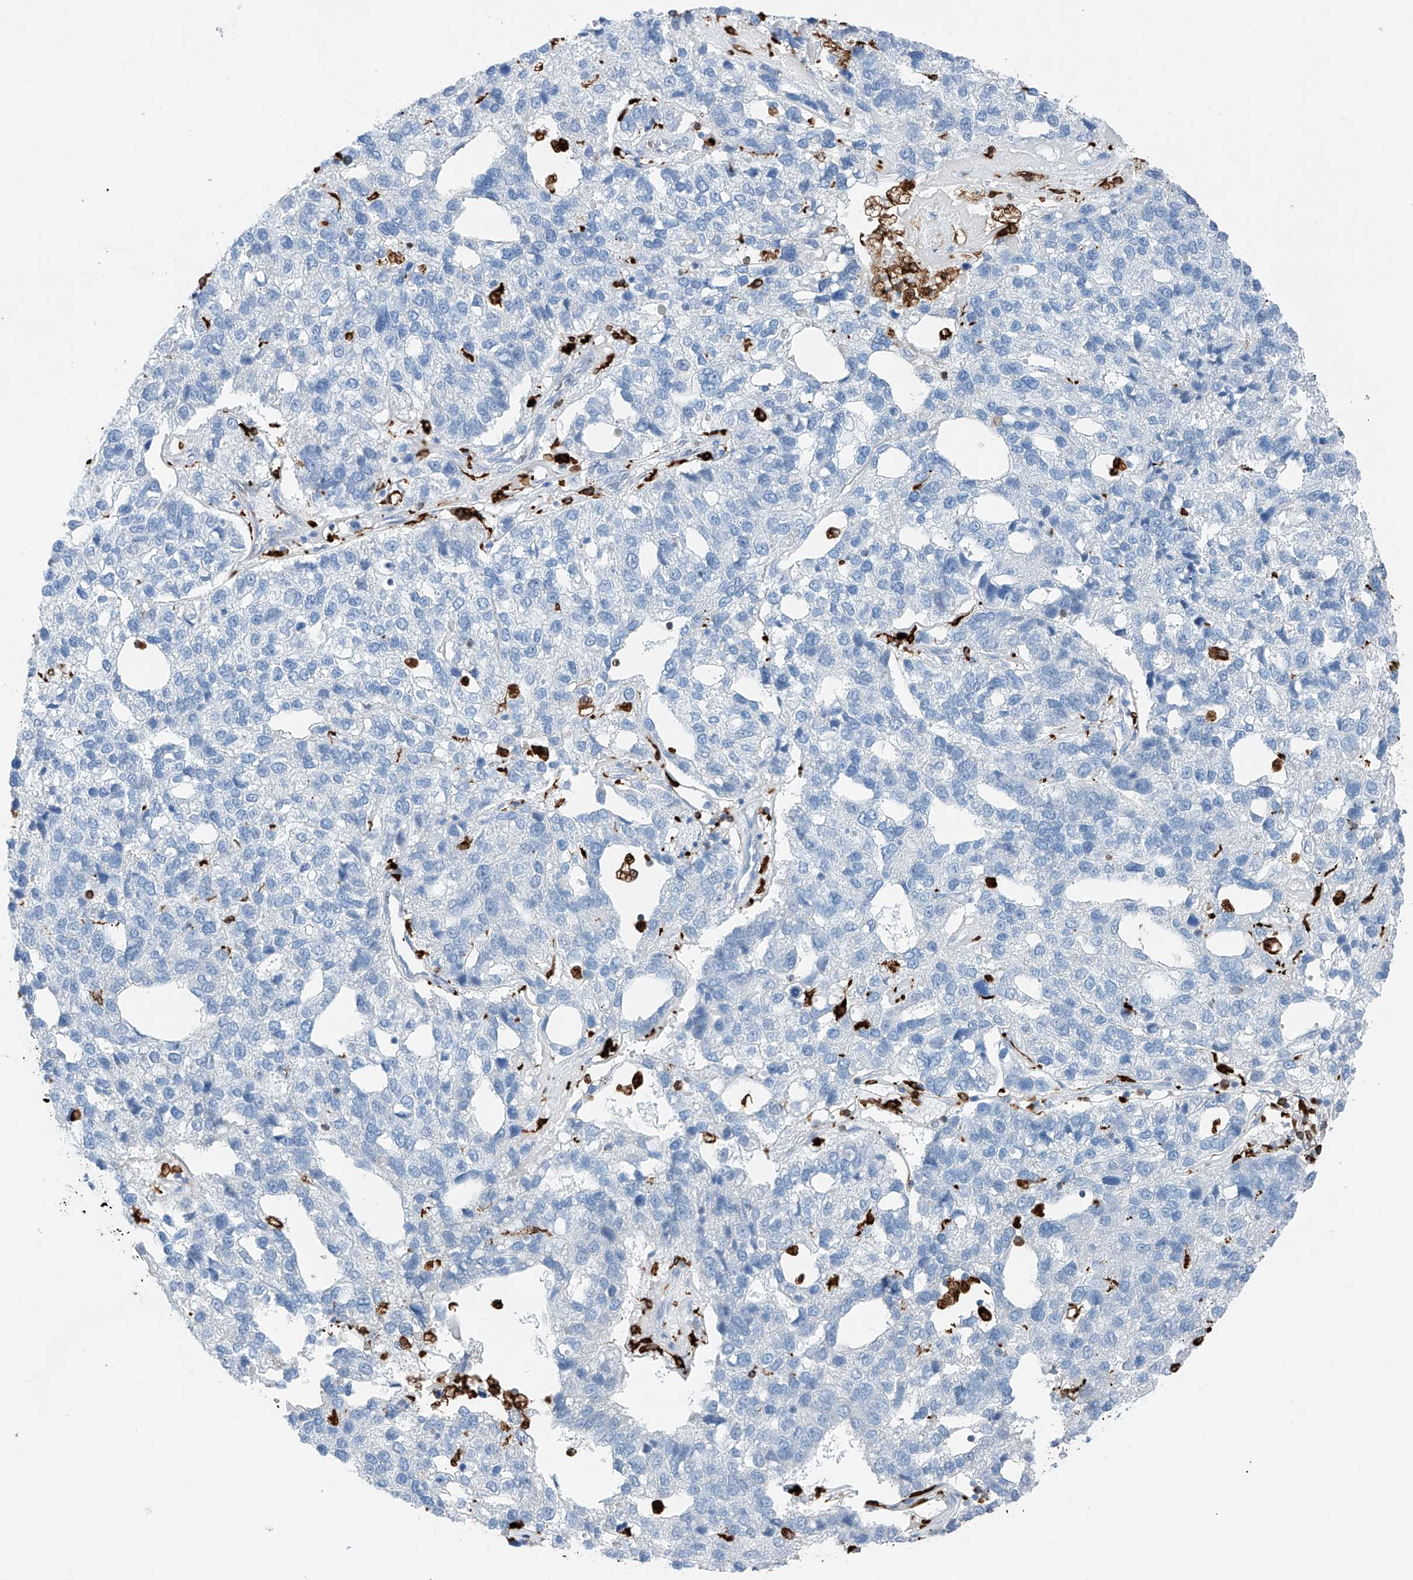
{"staining": {"intensity": "negative", "quantity": "none", "location": "none"}, "tissue": "pancreatic cancer", "cell_type": "Tumor cells", "image_type": "cancer", "snomed": [{"axis": "morphology", "description": "Adenocarcinoma, NOS"}, {"axis": "topography", "description": "Pancreas"}], "caption": "This is an immunohistochemistry photomicrograph of human pancreatic cancer (adenocarcinoma). There is no expression in tumor cells.", "gene": "TBXAS1", "patient": {"sex": "female", "age": 61}}